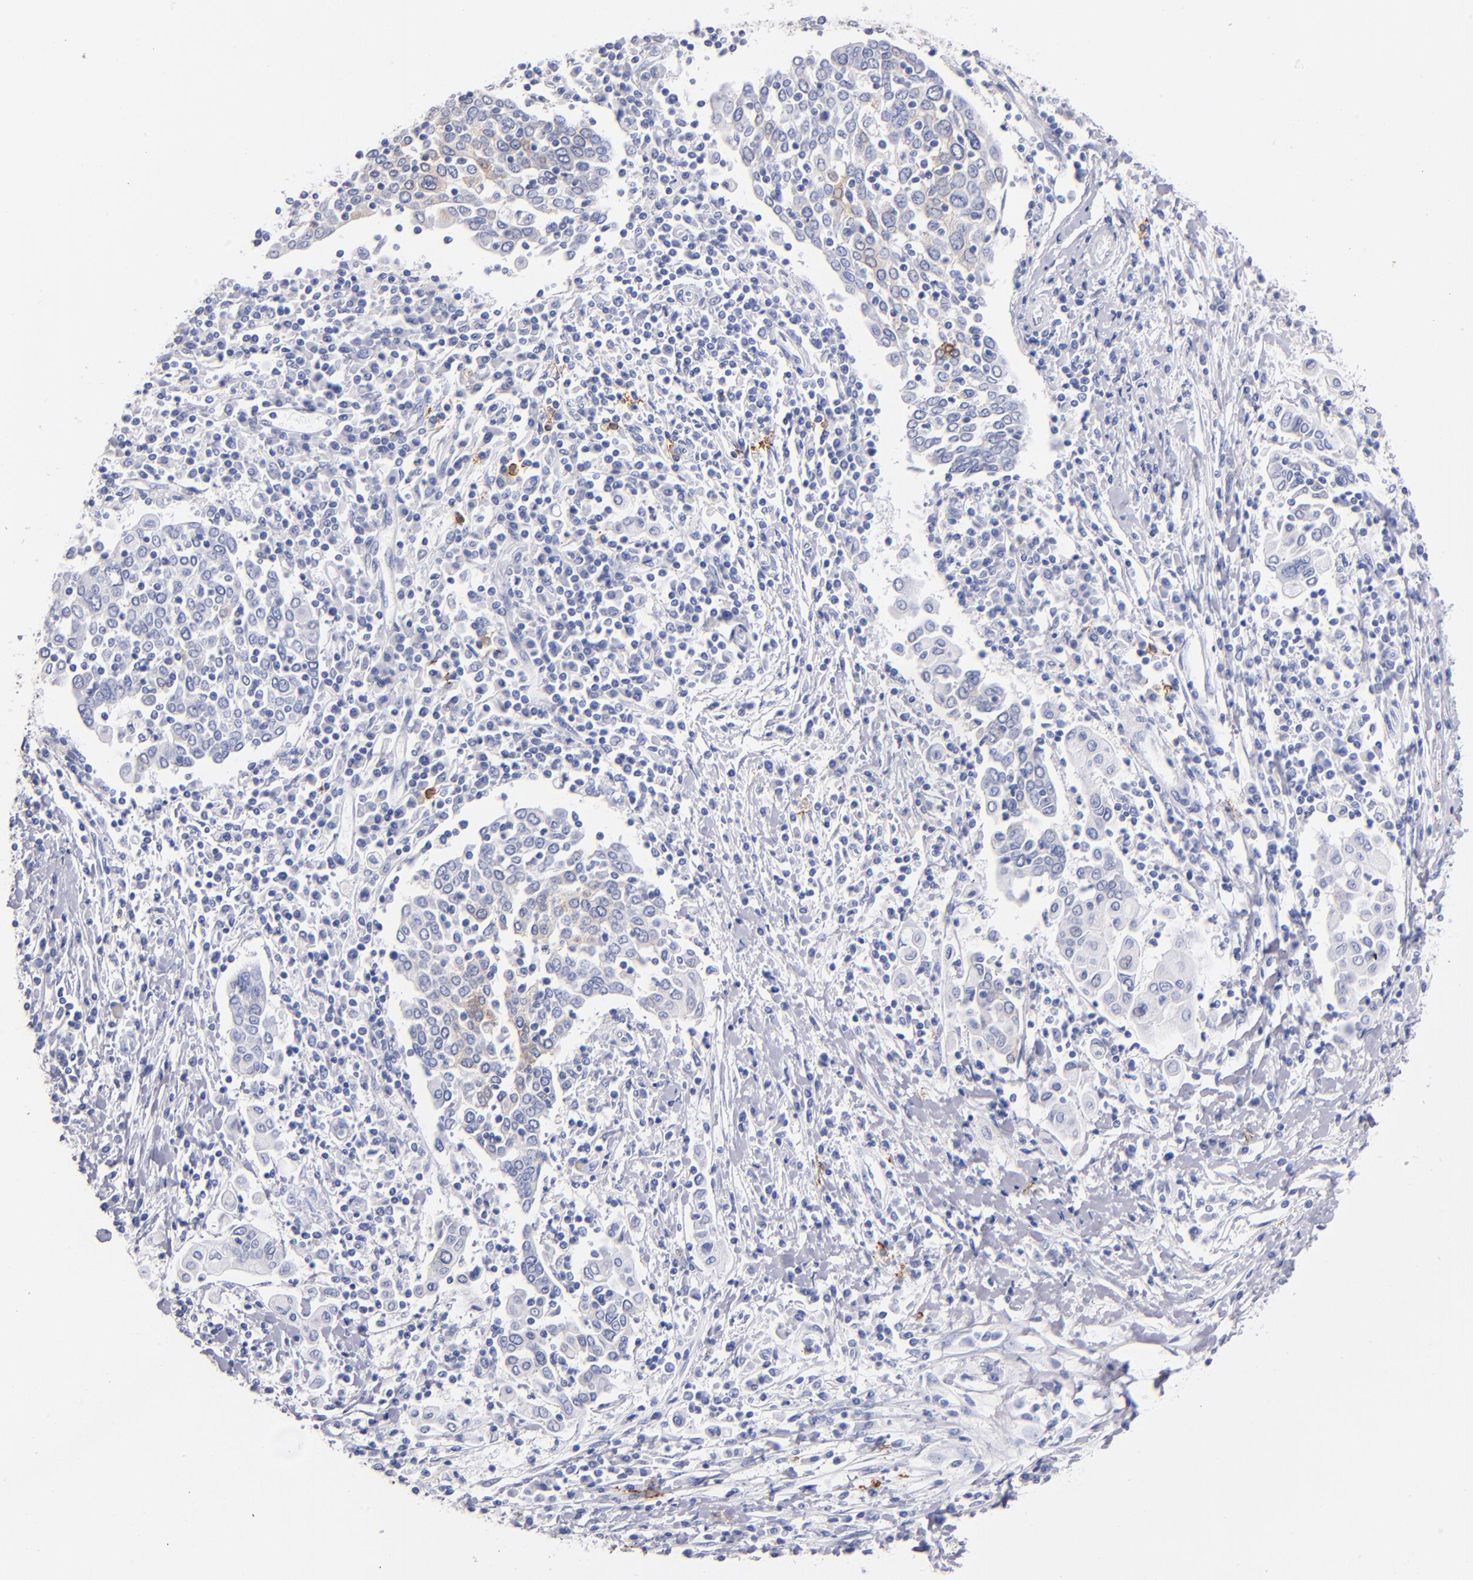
{"staining": {"intensity": "negative", "quantity": "none", "location": "none"}, "tissue": "cervical cancer", "cell_type": "Tumor cells", "image_type": "cancer", "snomed": [{"axis": "morphology", "description": "Squamous cell carcinoma, NOS"}, {"axis": "topography", "description": "Cervix"}], "caption": "This is an immunohistochemistry (IHC) micrograph of cervical cancer. There is no staining in tumor cells.", "gene": "KIT", "patient": {"sex": "female", "age": 40}}